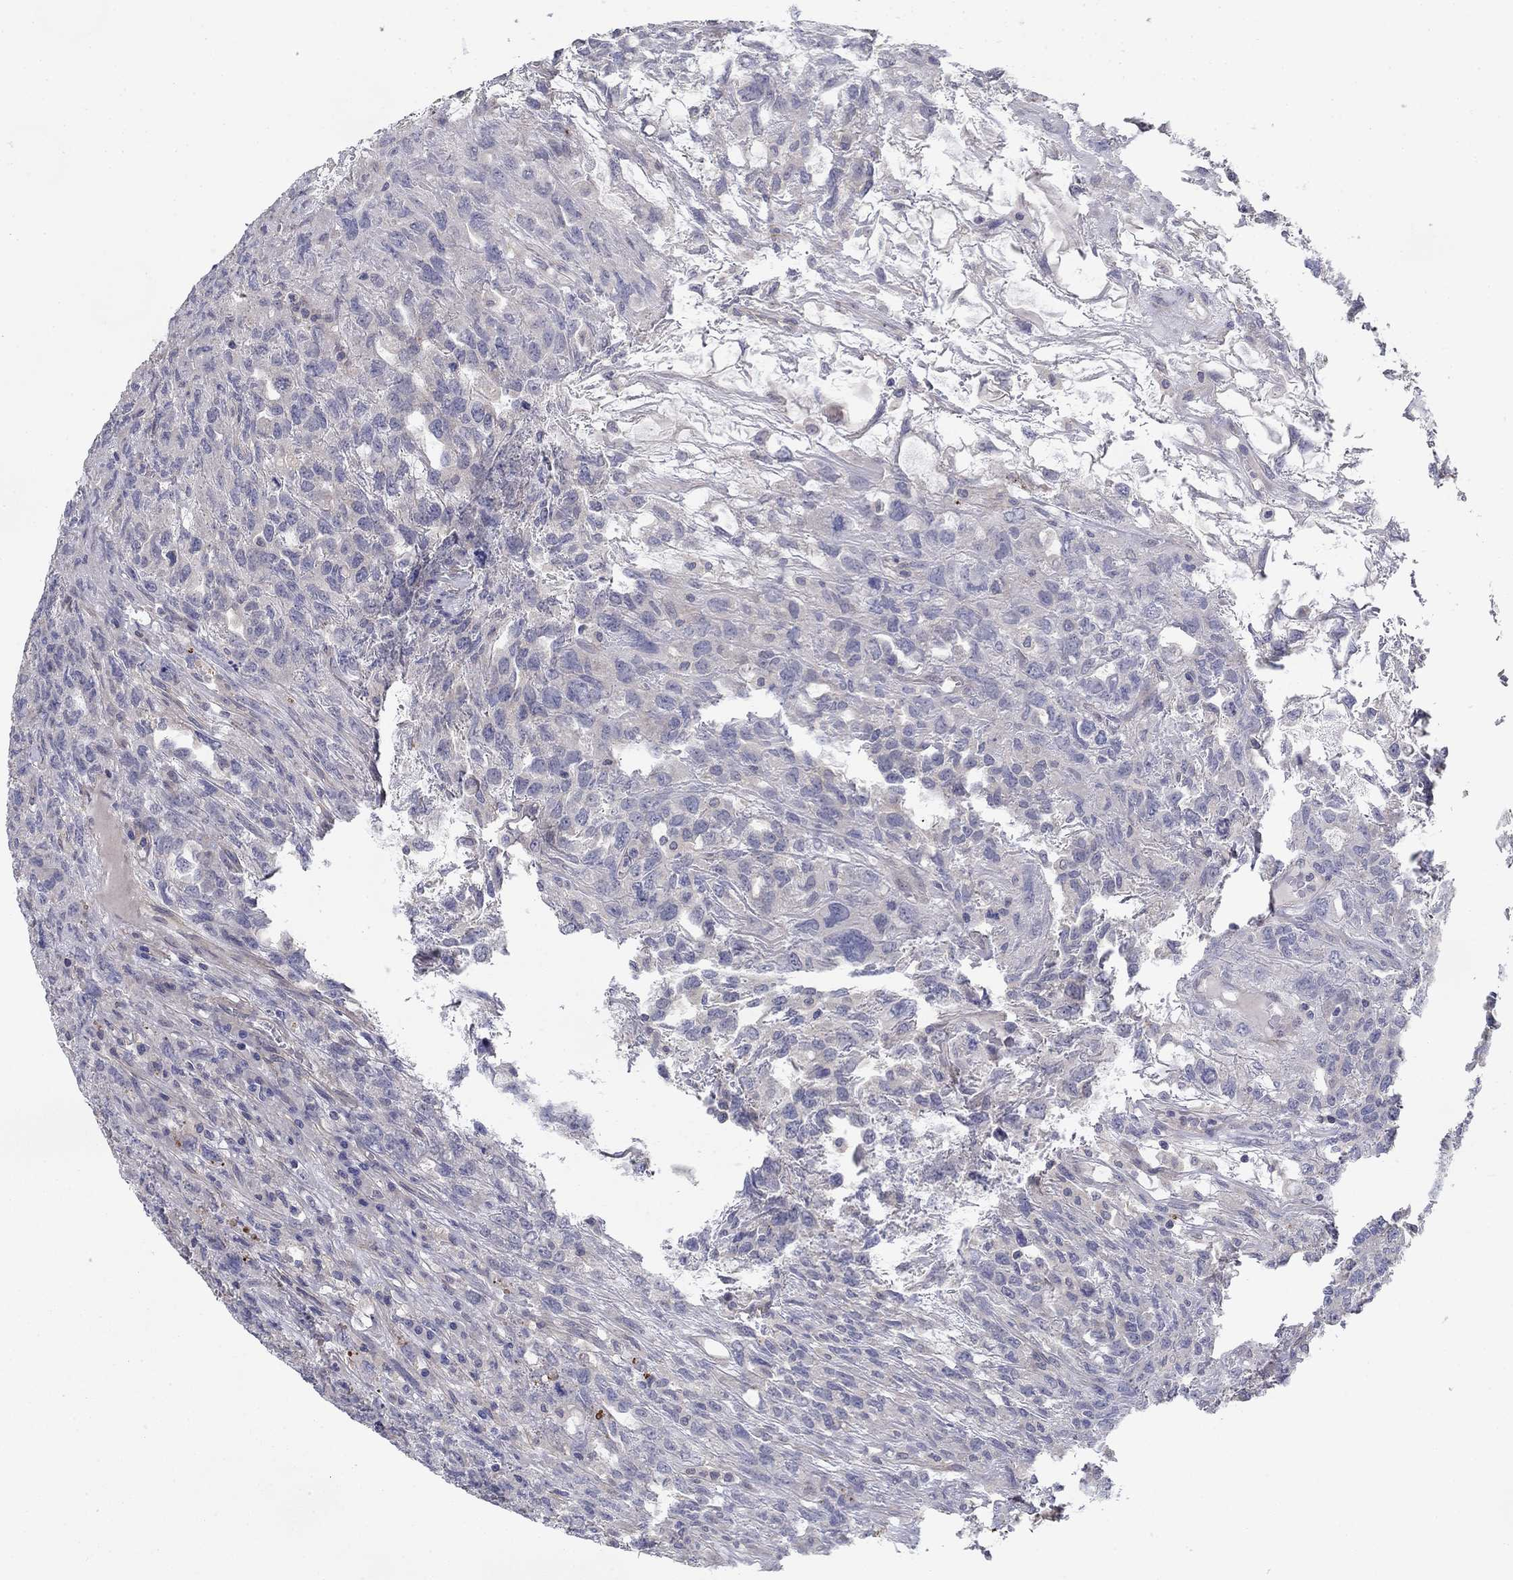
{"staining": {"intensity": "negative", "quantity": "none", "location": "none"}, "tissue": "testis cancer", "cell_type": "Tumor cells", "image_type": "cancer", "snomed": [{"axis": "morphology", "description": "Seminoma, NOS"}, {"axis": "topography", "description": "Testis"}], "caption": "There is no significant staining in tumor cells of seminoma (testis). (DAB immunohistochemistry, high magnification).", "gene": "GRK7", "patient": {"sex": "male", "age": 52}}